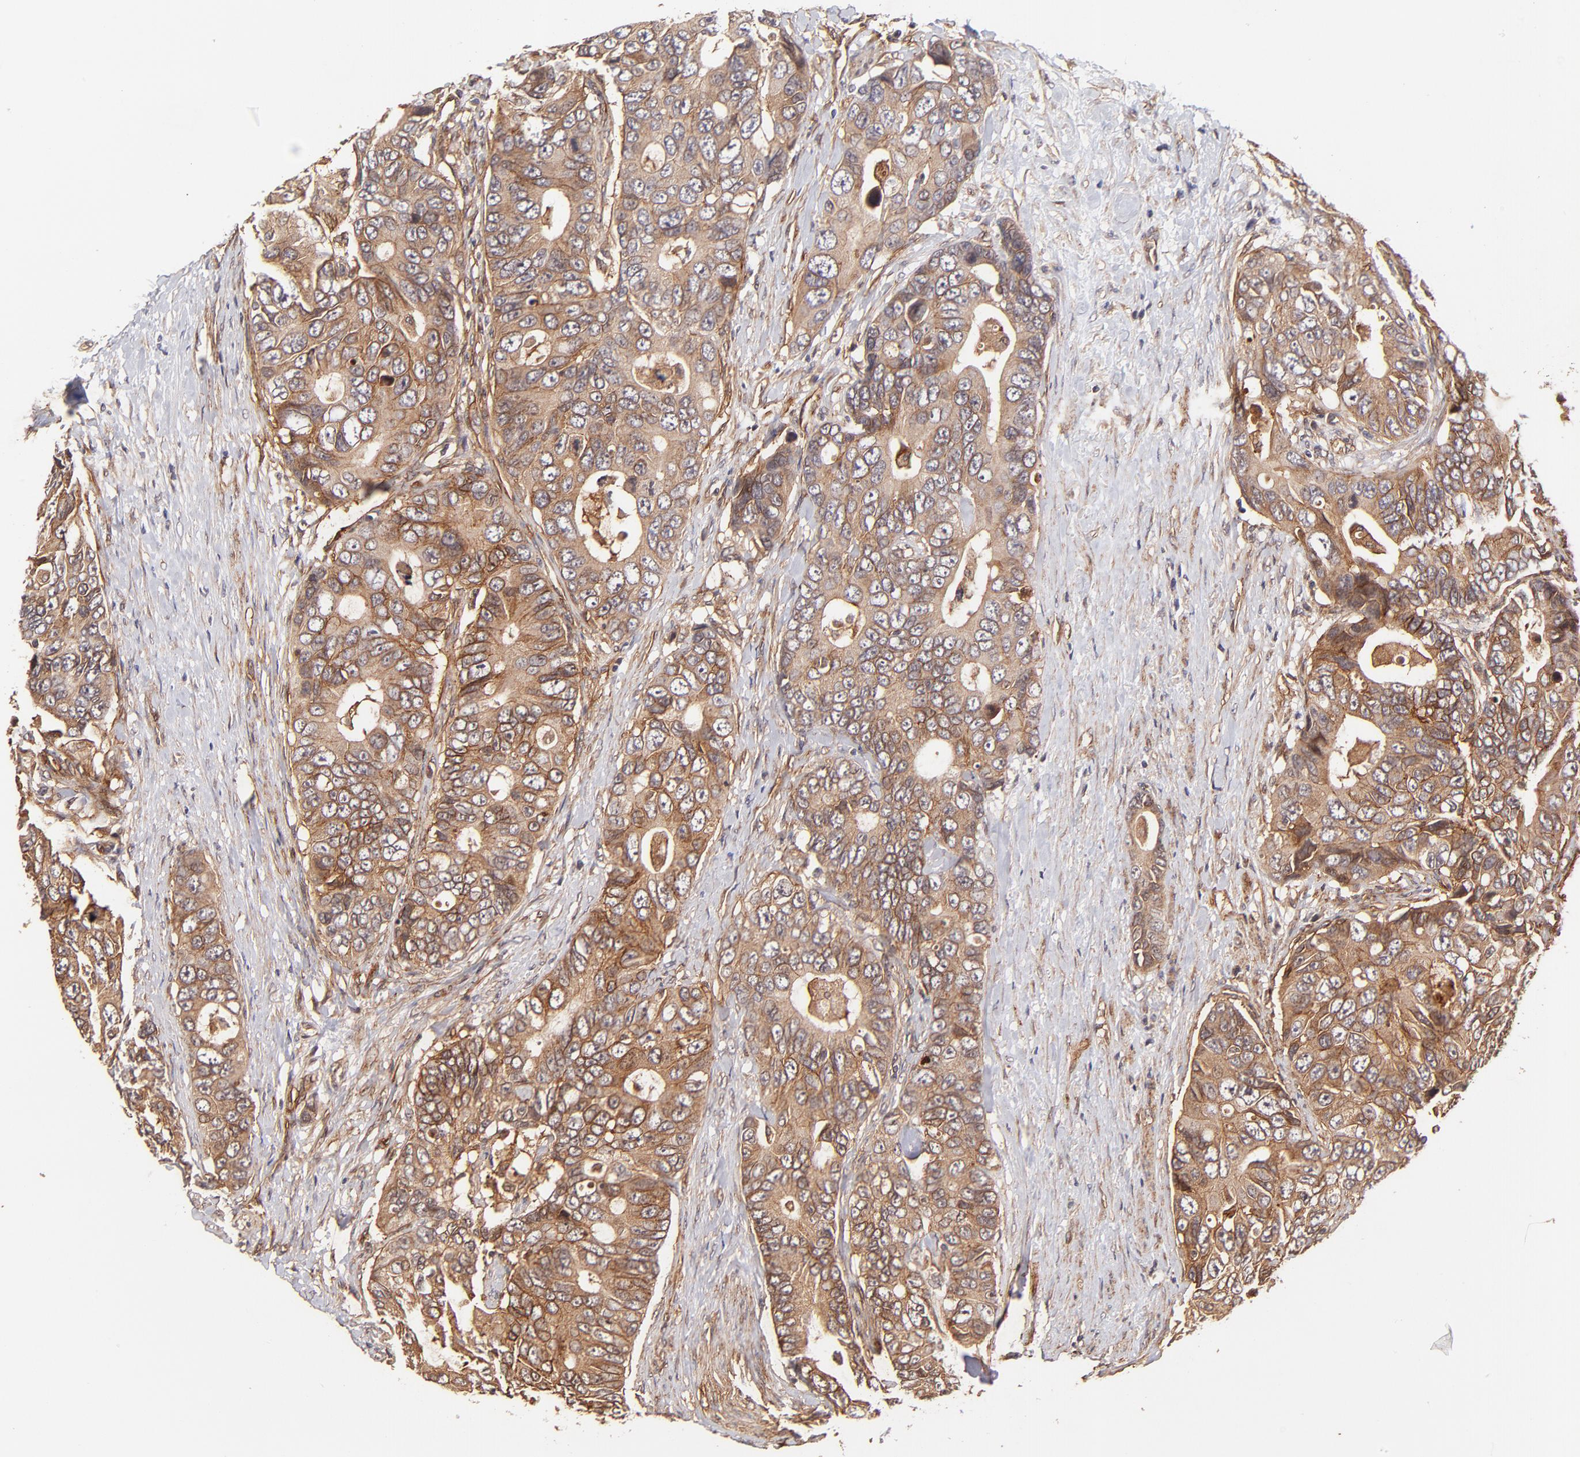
{"staining": {"intensity": "moderate", "quantity": ">75%", "location": "cytoplasmic/membranous"}, "tissue": "colorectal cancer", "cell_type": "Tumor cells", "image_type": "cancer", "snomed": [{"axis": "morphology", "description": "Adenocarcinoma, NOS"}, {"axis": "topography", "description": "Rectum"}], "caption": "This is a histology image of immunohistochemistry staining of colorectal adenocarcinoma, which shows moderate staining in the cytoplasmic/membranous of tumor cells.", "gene": "ITGB1", "patient": {"sex": "female", "age": 67}}